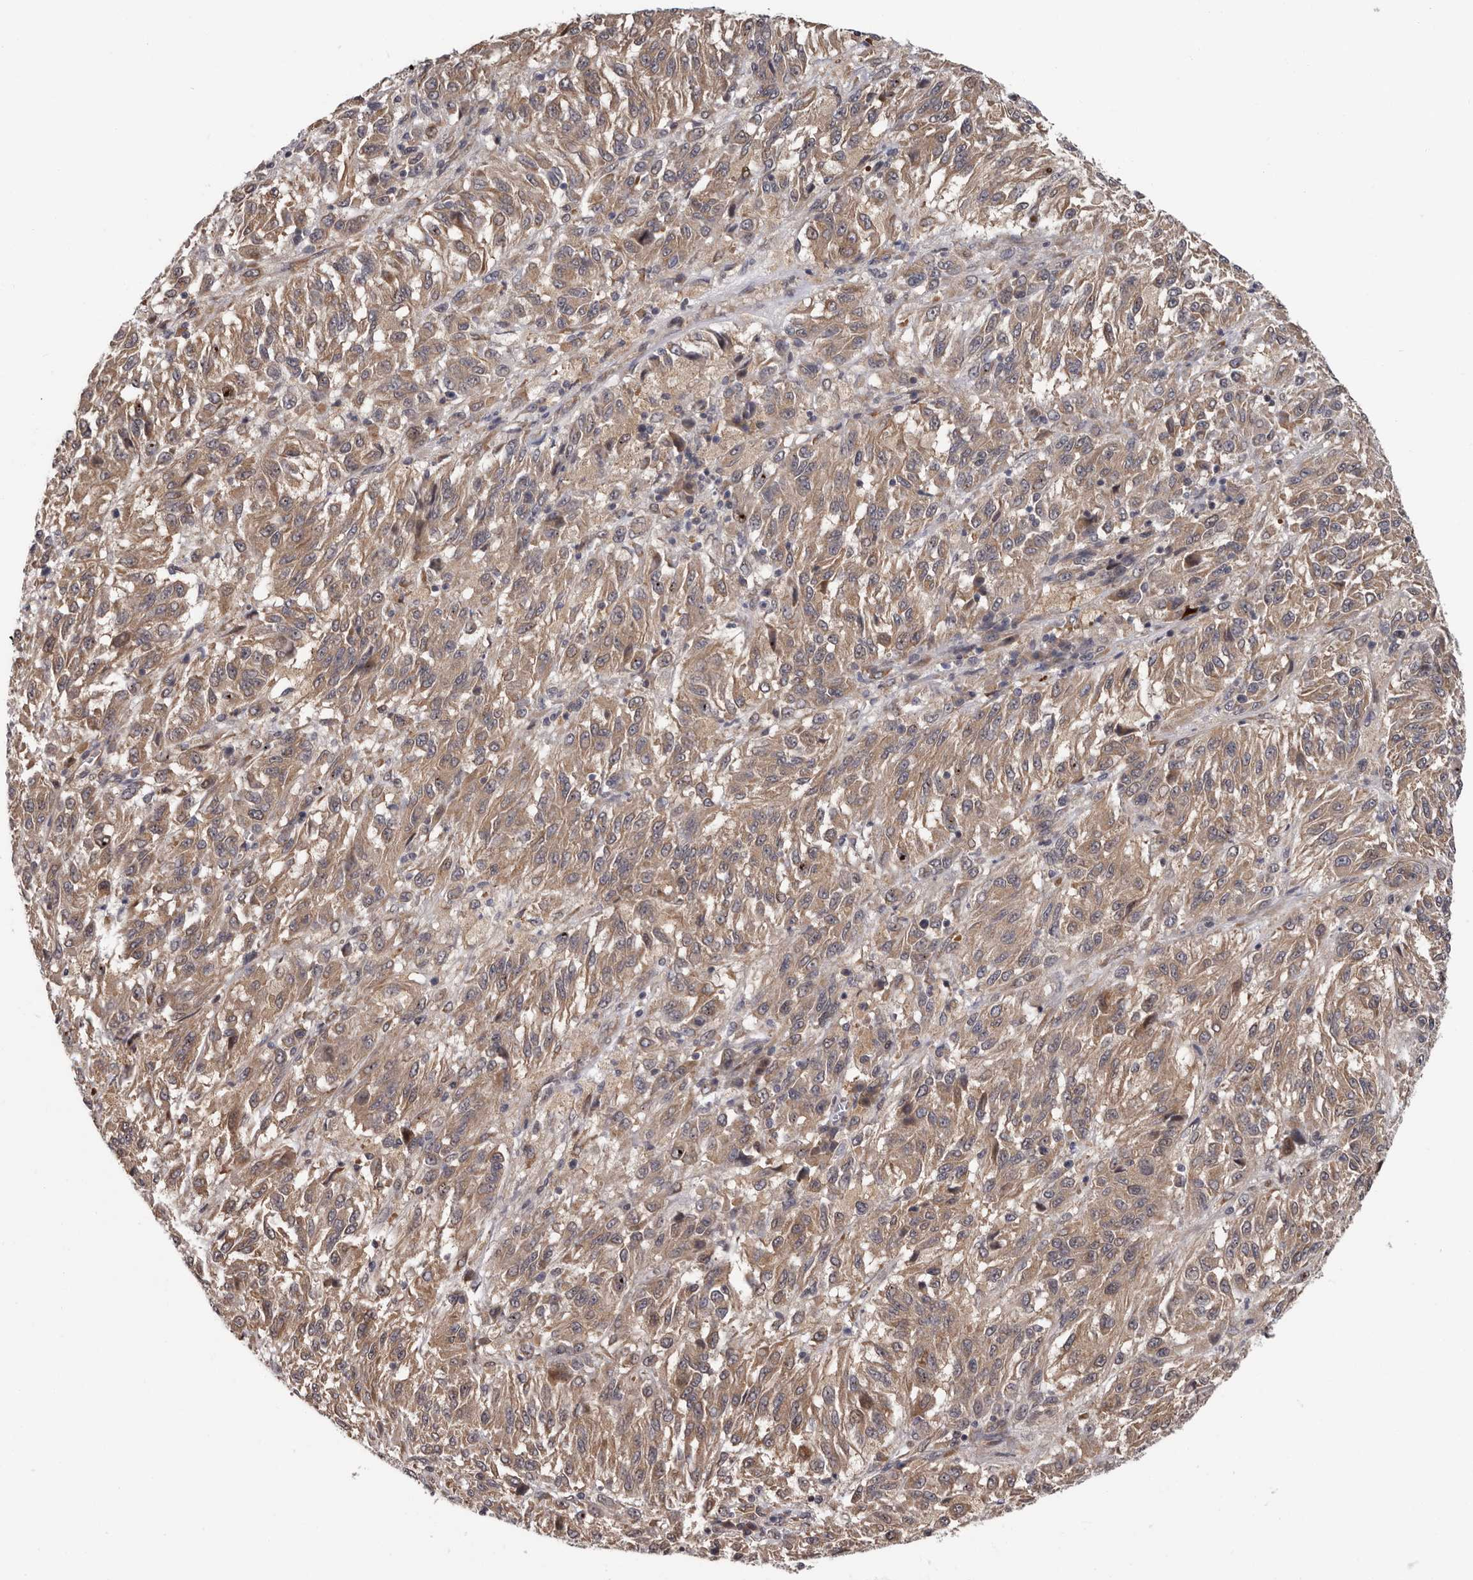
{"staining": {"intensity": "moderate", "quantity": ">75%", "location": "cytoplasmic/membranous"}, "tissue": "melanoma", "cell_type": "Tumor cells", "image_type": "cancer", "snomed": [{"axis": "morphology", "description": "Malignant melanoma, Metastatic site"}, {"axis": "topography", "description": "Lung"}], "caption": "Moderate cytoplasmic/membranous positivity is appreciated in about >75% of tumor cells in melanoma. (Brightfield microscopy of DAB IHC at high magnification).", "gene": "MED8", "patient": {"sex": "male", "age": 64}}